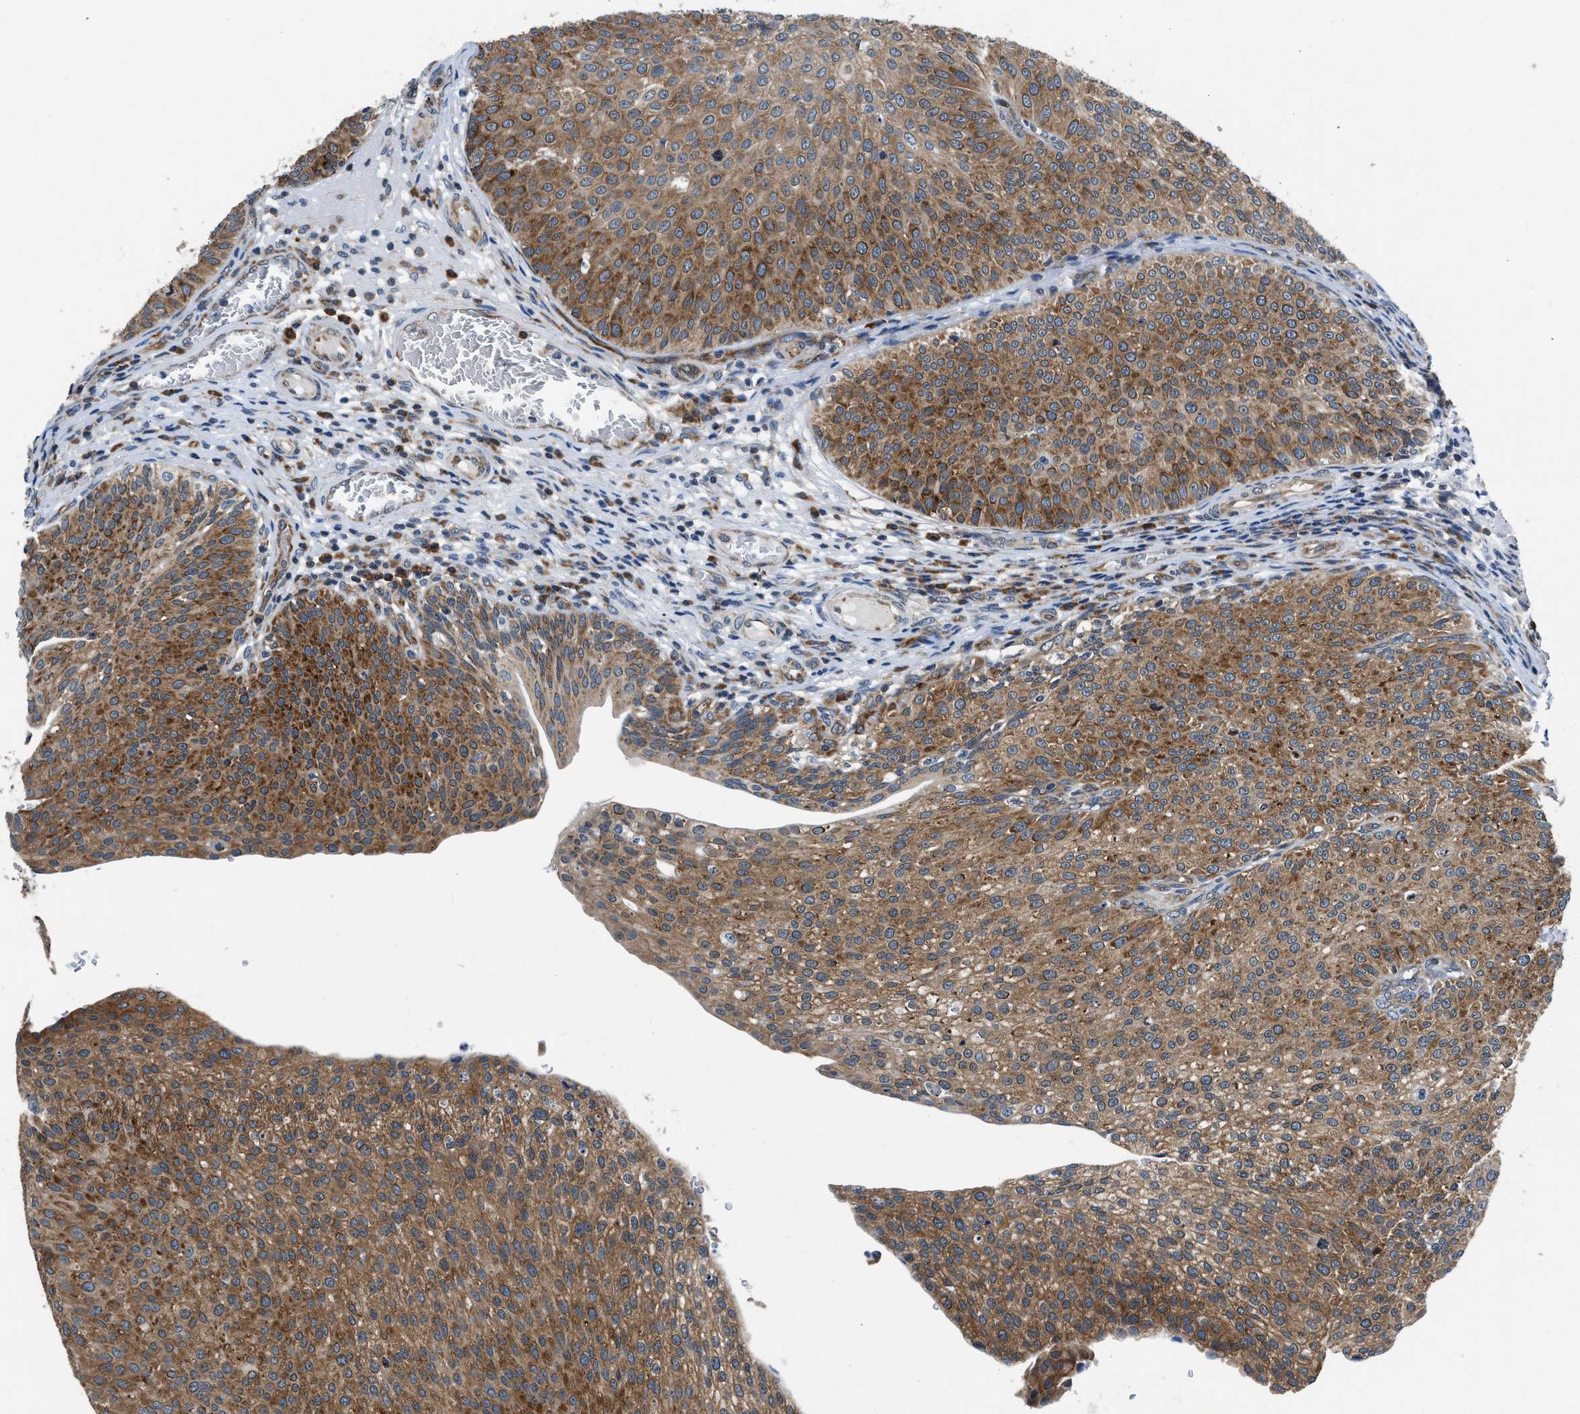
{"staining": {"intensity": "moderate", "quantity": ">75%", "location": "cytoplasmic/membranous"}, "tissue": "urothelial cancer", "cell_type": "Tumor cells", "image_type": "cancer", "snomed": [{"axis": "morphology", "description": "Urothelial carcinoma, Low grade"}, {"axis": "topography", "description": "Smooth muscle"}, {"axis": "topography", "description": "Urinary bladder"}], "caption": "A high-resolution photomicrograph shows immunohistochemistry staining of urothelial cancer, which exhibits moderate cytoplasmic/membranous expression in about >75% of tumor cells. The protein of interest is shown in brown color, while the nuclei are stained blue.", "gene": "PA2G4", "patient": {"sex": "male", "age": 60}}